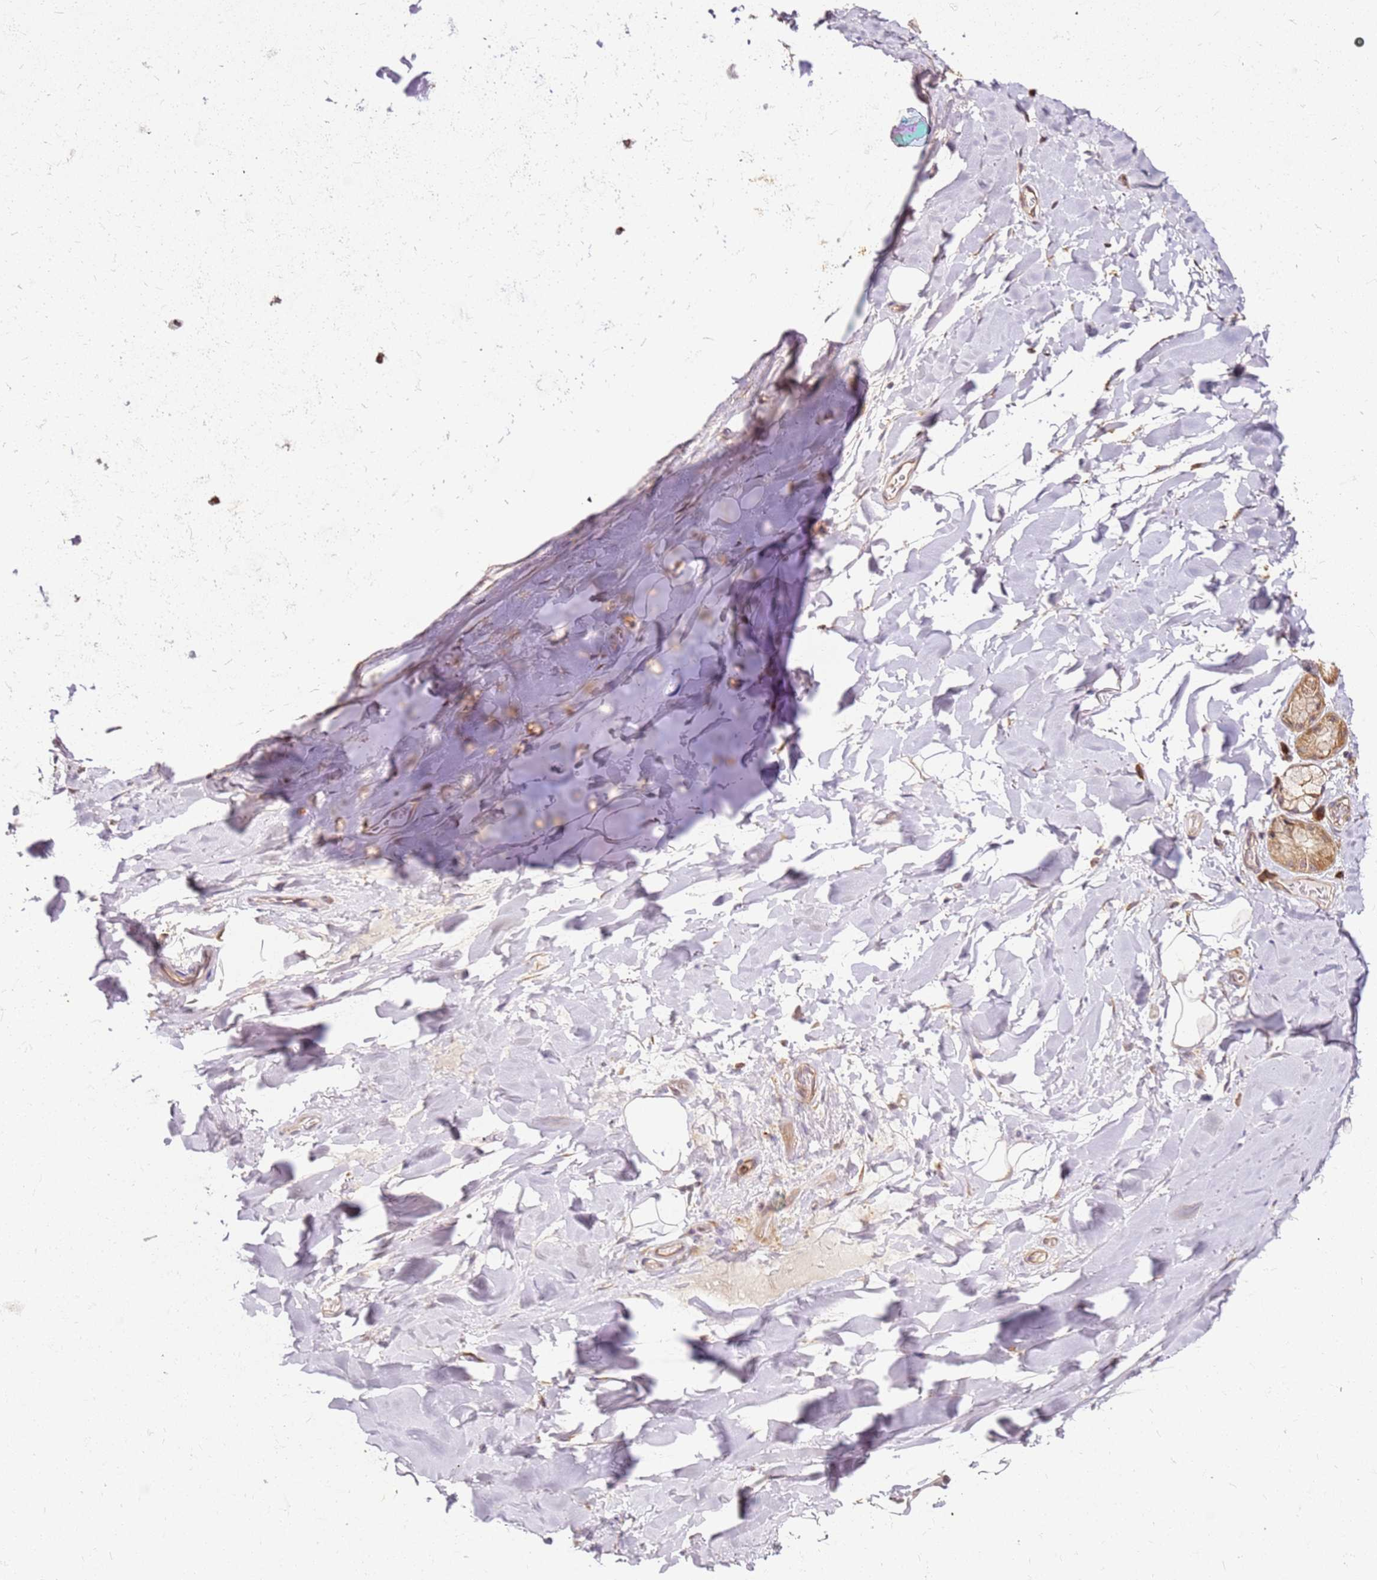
{"staining": {"intensity": "weak", "quantity": "<25%", "location": "cytoplasmic/membranous"}, "tissue": "adipose tissue", "cell_type": "Adipocytes", "image_type": "normal", "snomed": [{"axis": "morphology", "description": "Normal tissue, NOS"}, {"axis": "topography", "description": "Lymph node"}, {"axis": "topography", "description": "Cartilage tissue"}, {"axis": "topography", "description": "Bronchus"}], "caption": "The image exhibits no staining of adipocytes in normal adipose tissue. Nuclei are stained in blue.", "gene": "PIH1D1", "patient": {"sex": "male", "age": 63}}